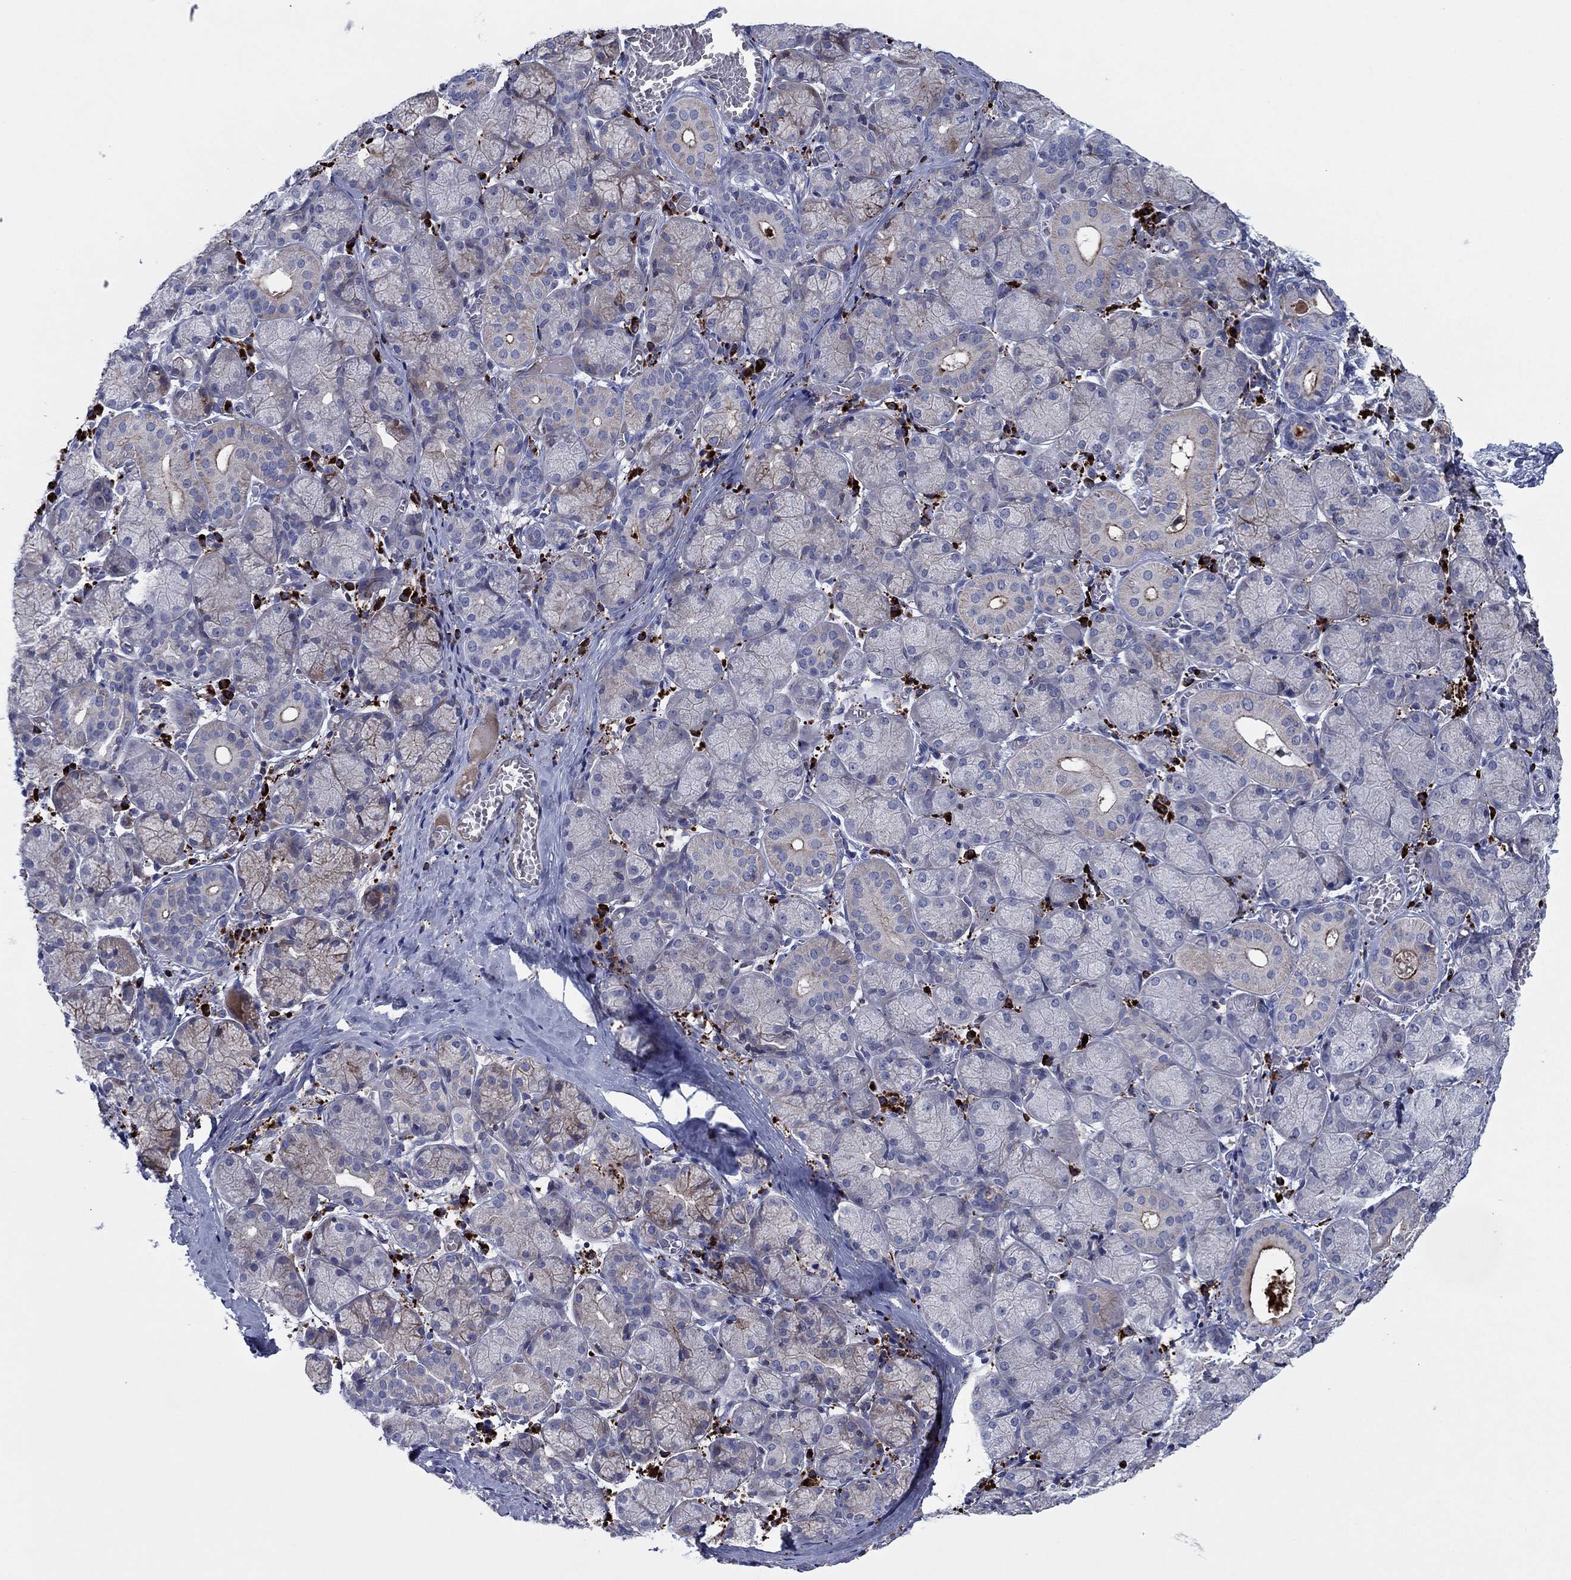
{"staining": {"intensity": "moderate", "quantity": "<25%", "location": "cytoplasmic/membranous"}, "tissue": "salivary gland", "cell_type": "Glandular cells", "image_type": "normal", "snomed": [{"axis": "morphology", "description": "Normal tissue, NOS"}, {"axis": "topography", "description": "Salivary gland"}, {"axis": "topography", "description": "Peripheral nerve tissue"}], "caption": "Protein expression analysis of benign human salivary gland reveals moderate cytoplasmic/membranous staining in approximately <25% of glandular cells. (Stains: DAB (3,3'-diaminobenzidine) in brown, nuclei in blue, Microscopy: brightfield microscopy at high magnification).", "gene": "PVR", "patient": {"sex": "female", "age": 24}}